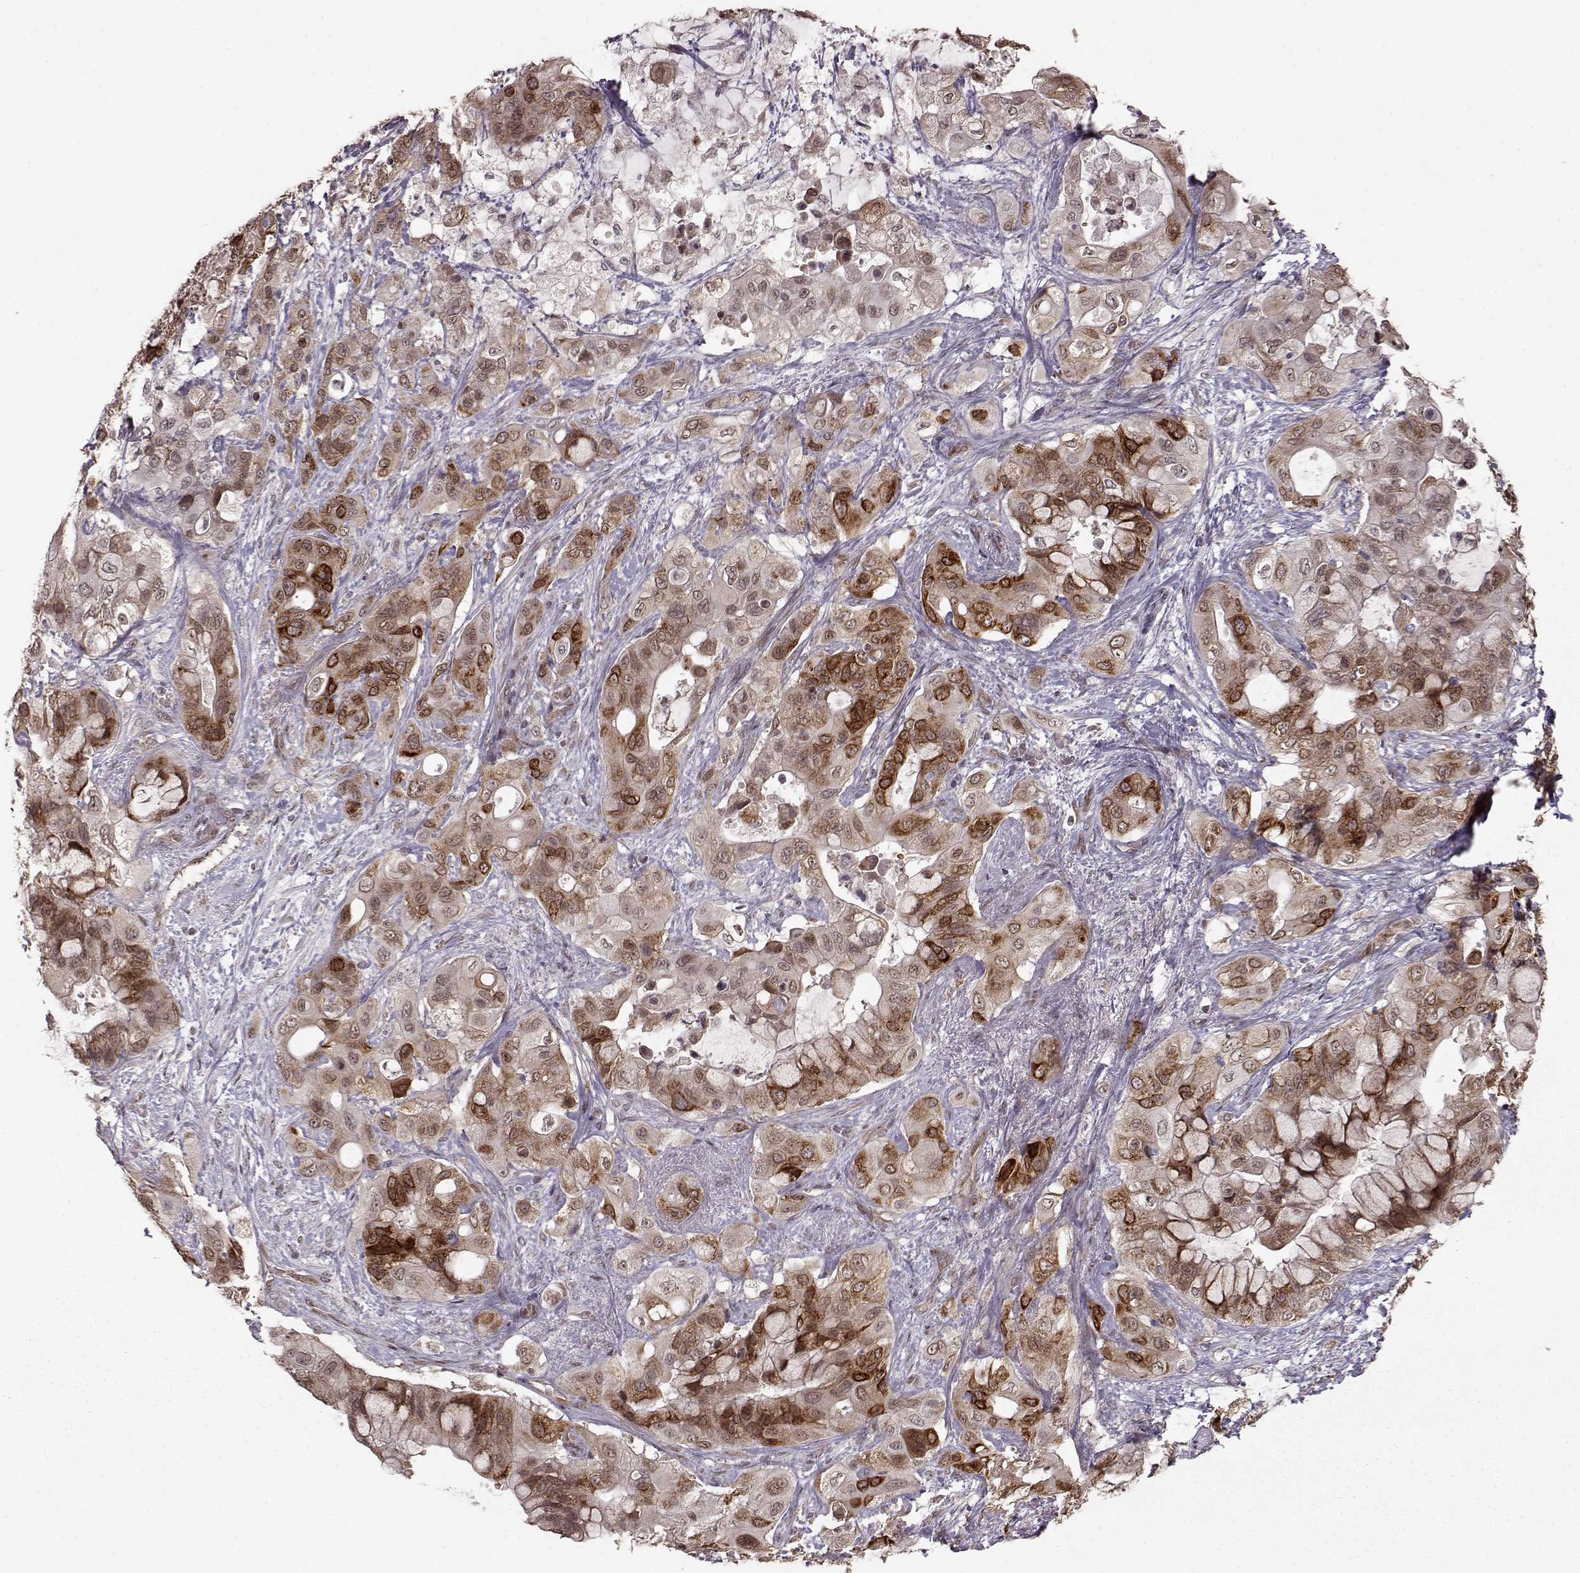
{"staining": {"intensity": "moderate", "quantity": ">75%", "location": "cytoplasmic/membranous"}, "tissue": "pancreatic cancer", "cell_type": "Tumor cells", "image_type": "cancer", "snomed": [{"axis": "morphology", "description": "Adenocarcinoma, NOS"}, {"axis": "topography", "description": "Pancreas"}], "caption": "The micrograph demonstrates staining of pancreatic adenocarcinoma, revealing moderate cytoplasmic/membranous protein positivity (brown color) within tumor cells. Immunohistochemistry stains the protein in brown and the nuclei are stained blue.", "gene": "ELOVL5", "patient": {"sex": "male", "age": 71}}